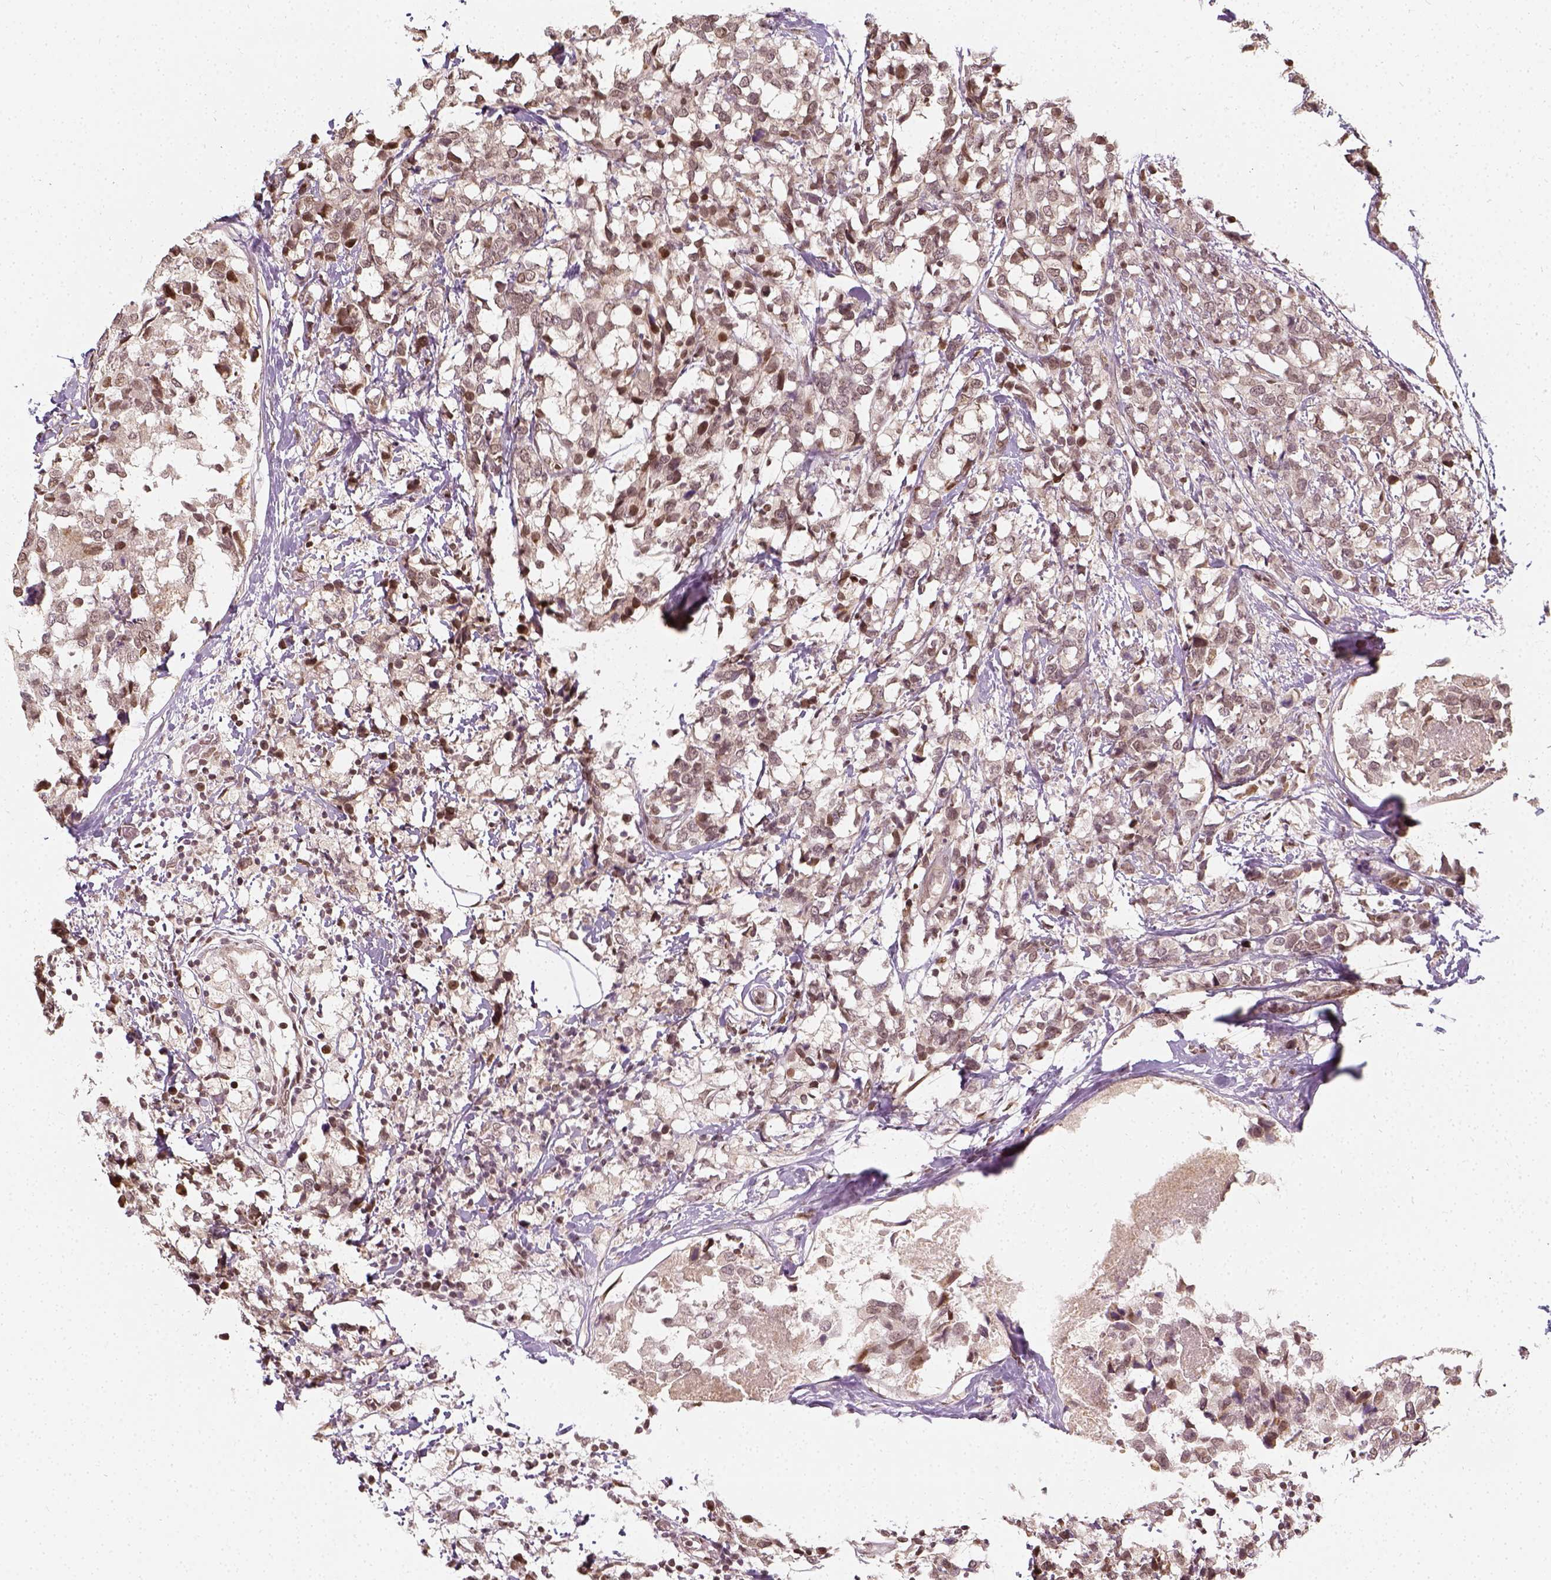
{"staining": {"intensity": "negative", "quantity": "none", "location": "none"}, "tissue": "breast cancer", "cell_type": "Tumor cells", "image_type": "cancer", "snomed": [{"axis": "morphology", "description": "Lobular carcinoma"}, {"axis": "topography", "description": "Breast"}], "caption": "A micrograph of human lobular carcinoma (breast) is negative for staining in tumor cells.", "gene": "ZMAT3", "patient": {"sex": "female", "age": 59}}